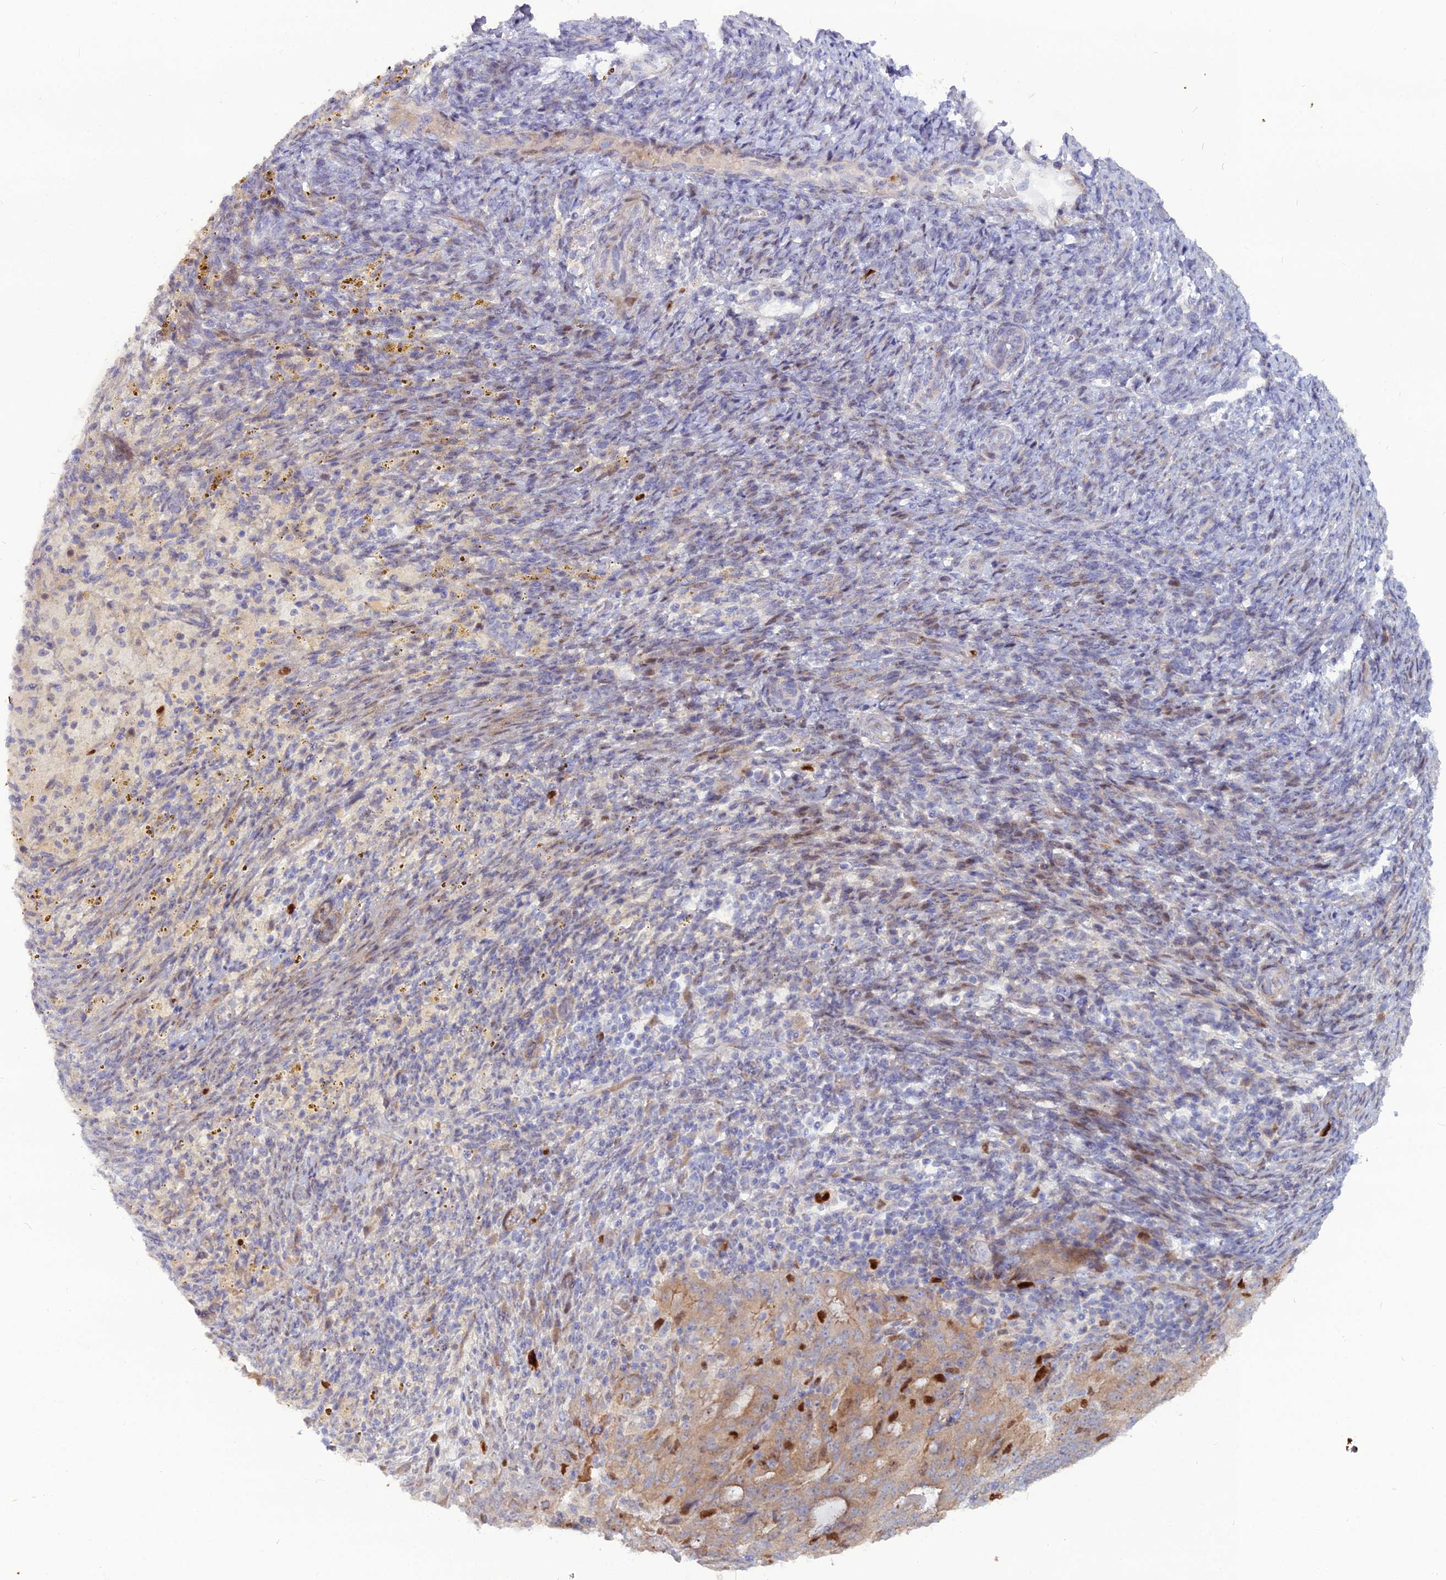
{"staining": {"intensity": "moderate", "quantity": ">75%", "location": "cytoplasmic/membranous,nuclear"}, "tissue": "endometrial cancer", "cell_type": "Tumor cells", "image_type": "cancer", "snomed": [{"axis": "morphology", "description": "Adenocarcinoma, NOS"}, {"axis": "topography", "description": "Endometrium"}], "caption": "Protein staining of endometrial cancer tissue shows moderate cytoplasmic/membranous and nuclear staining in about >75% of tumor cells. (Brightfield microscopy of DAB IHC at high magnification).", "gene": "NUSAP1", "patient": {"sex": "female", "age": 70}}